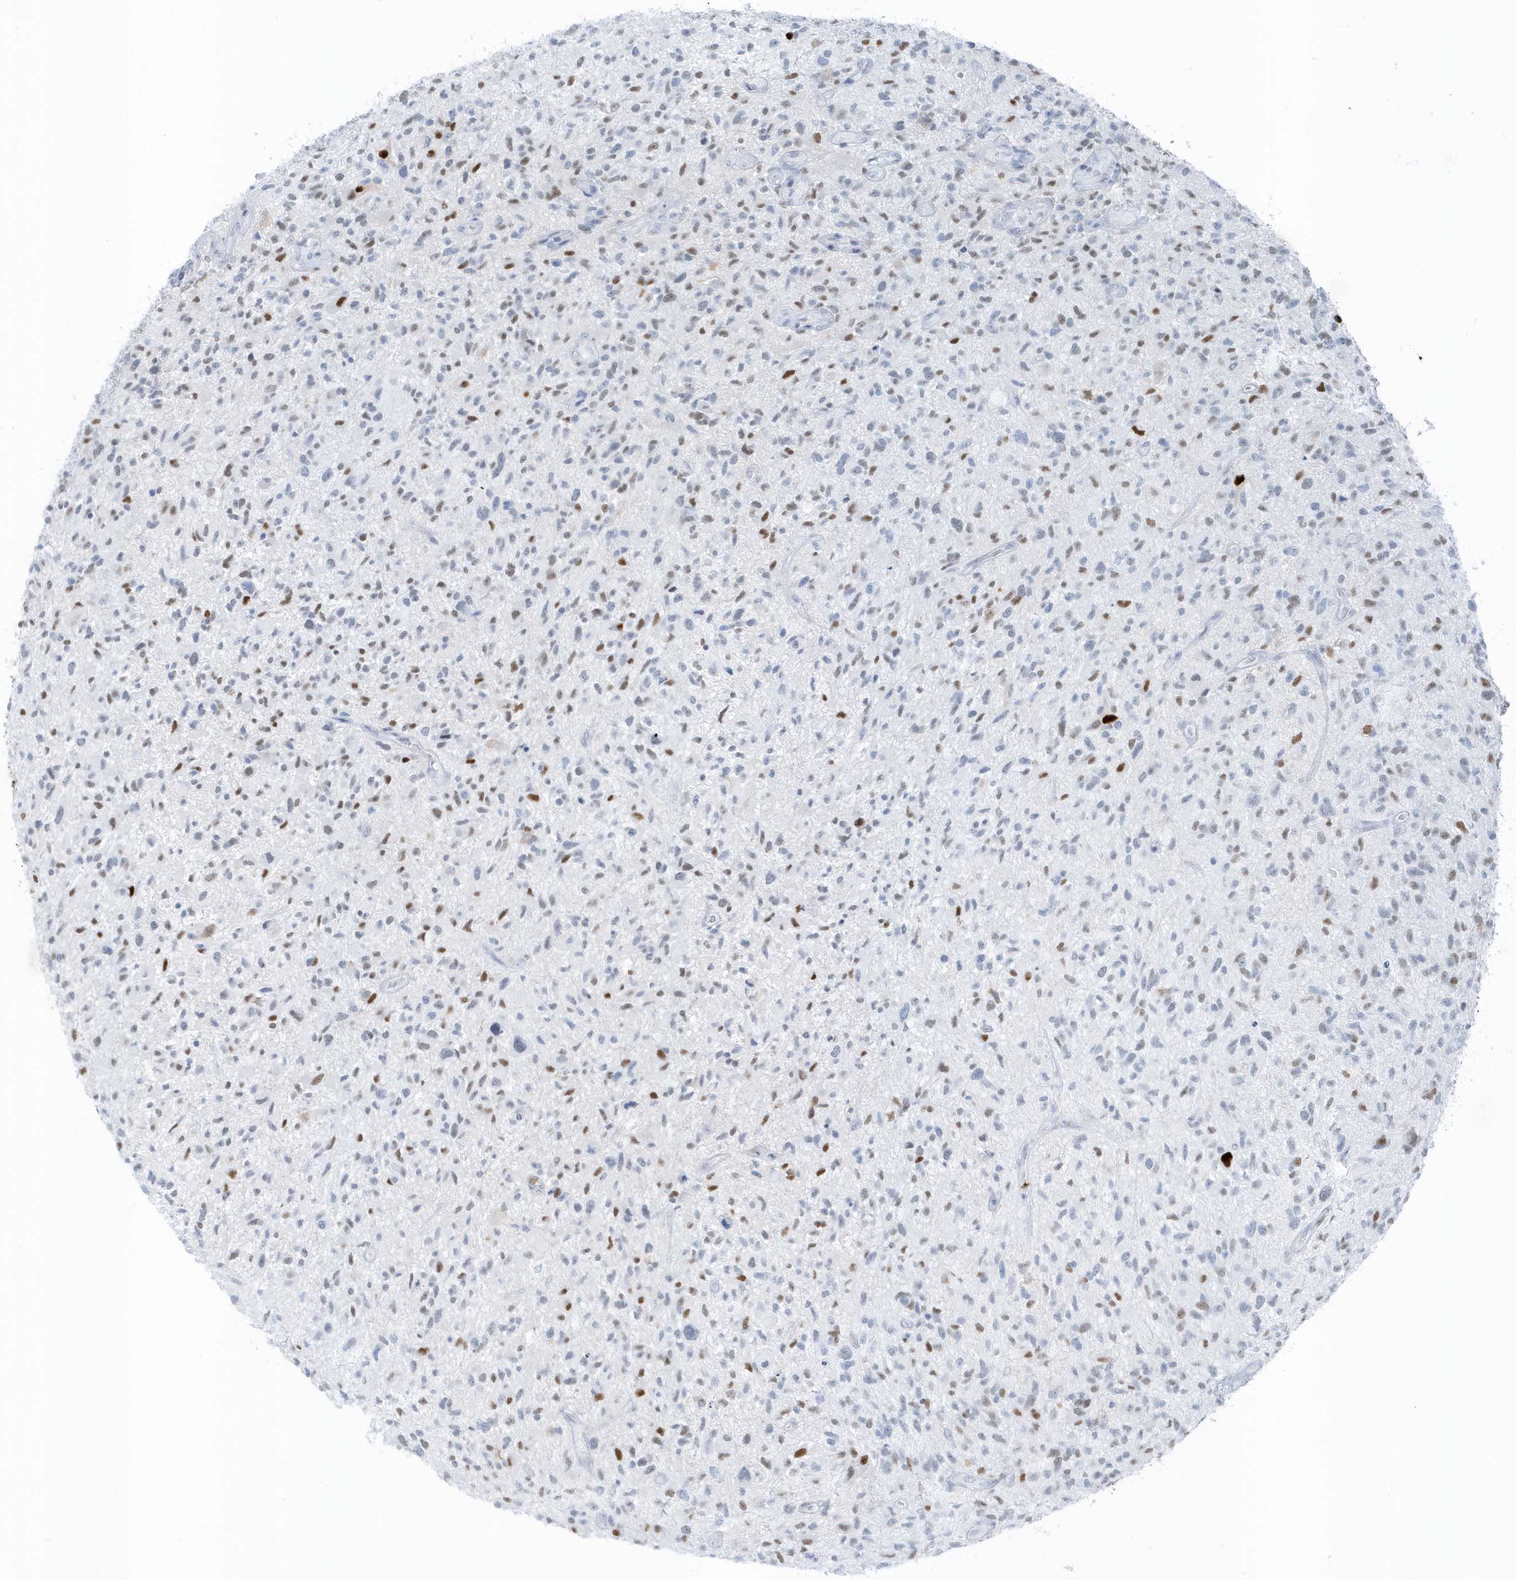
{"staining": {"intensity": "moderate", "quantity": "<25%", "location": "nuclear"}, "tissue": "glioma", "cell_type": "Tumor cells", "image_type": "cancer", "snomed": [{"axis": "morphology", "description": "Glioma, malignant, High grade"}, {"axis": "topography", "description": "Brain"}], "caption": "High-magnification brightfield microscopy of high-grade glioma (malignant) stained with DAB (brown) and counterstained with hematoxylin (blue). tumor cells exhibit moderate nuclear positivity is present in about<25% of cells.", "gene": "SMIM34", "patient": {"sex": "male", "age": 47}}